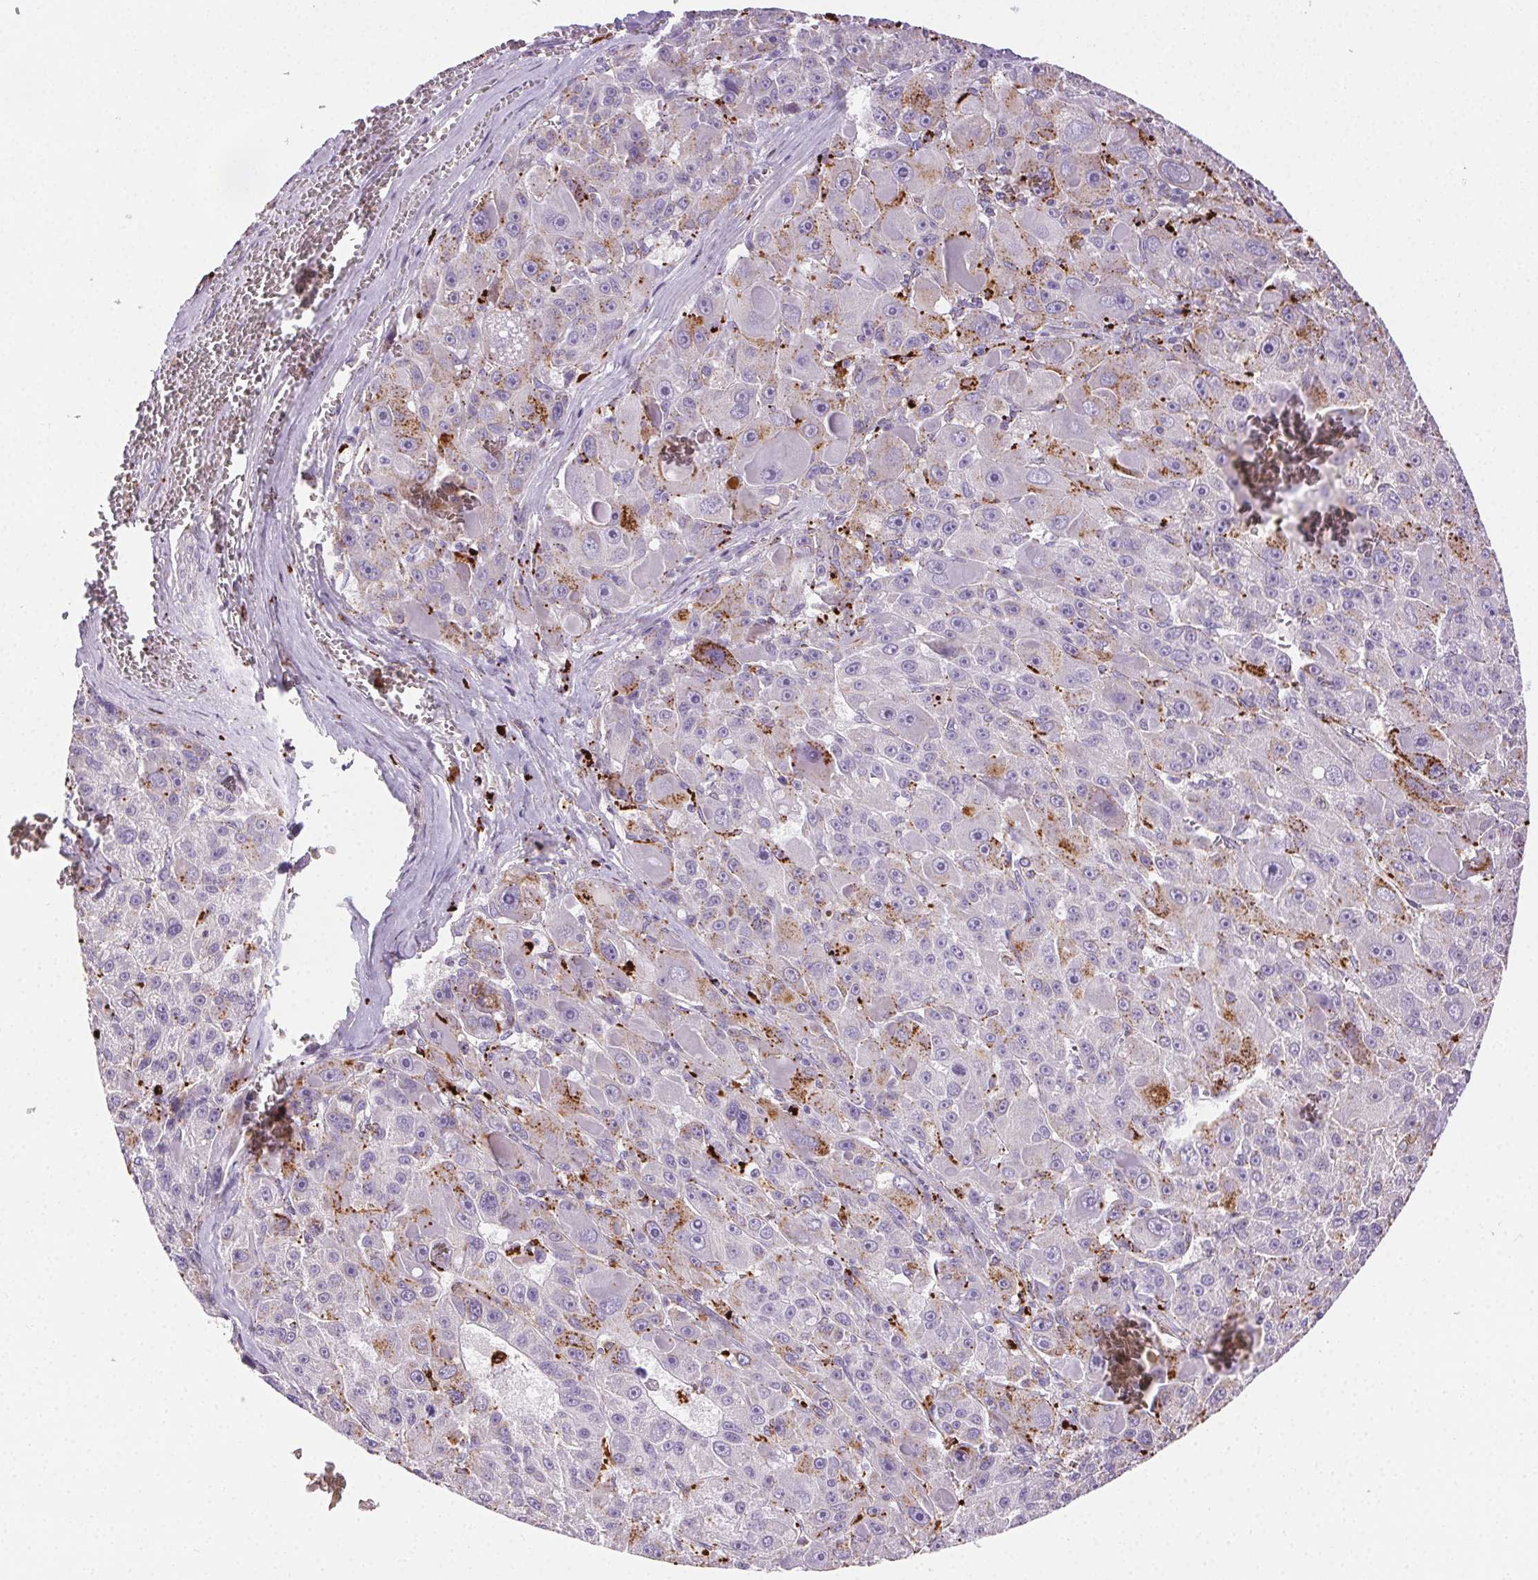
{"staining": {"intensity": "moderate", "quantity": "<25%", "location": "cytoplasmic/membranous"}, "tissue": "liver cancer", "cell_type": "Tumor cells", "image_type": "cancer", "snomed": [{"axis": "morphology", "description": "Carcinoma, Hepatocellular, NOS"}, {"axis": "topography", "description": "Liver"}], "caption": "A low amount of moderate cytoplasmic/membranous positivity is seen in approximately <25% of tumor cells in hepatocellular carcinoma (liver) tissue. (brown staining indicates protein expression, while blue staining denotes nuclei).", "gene": "SCPEP1", "patient": {"sex": "male", "age": 76}}